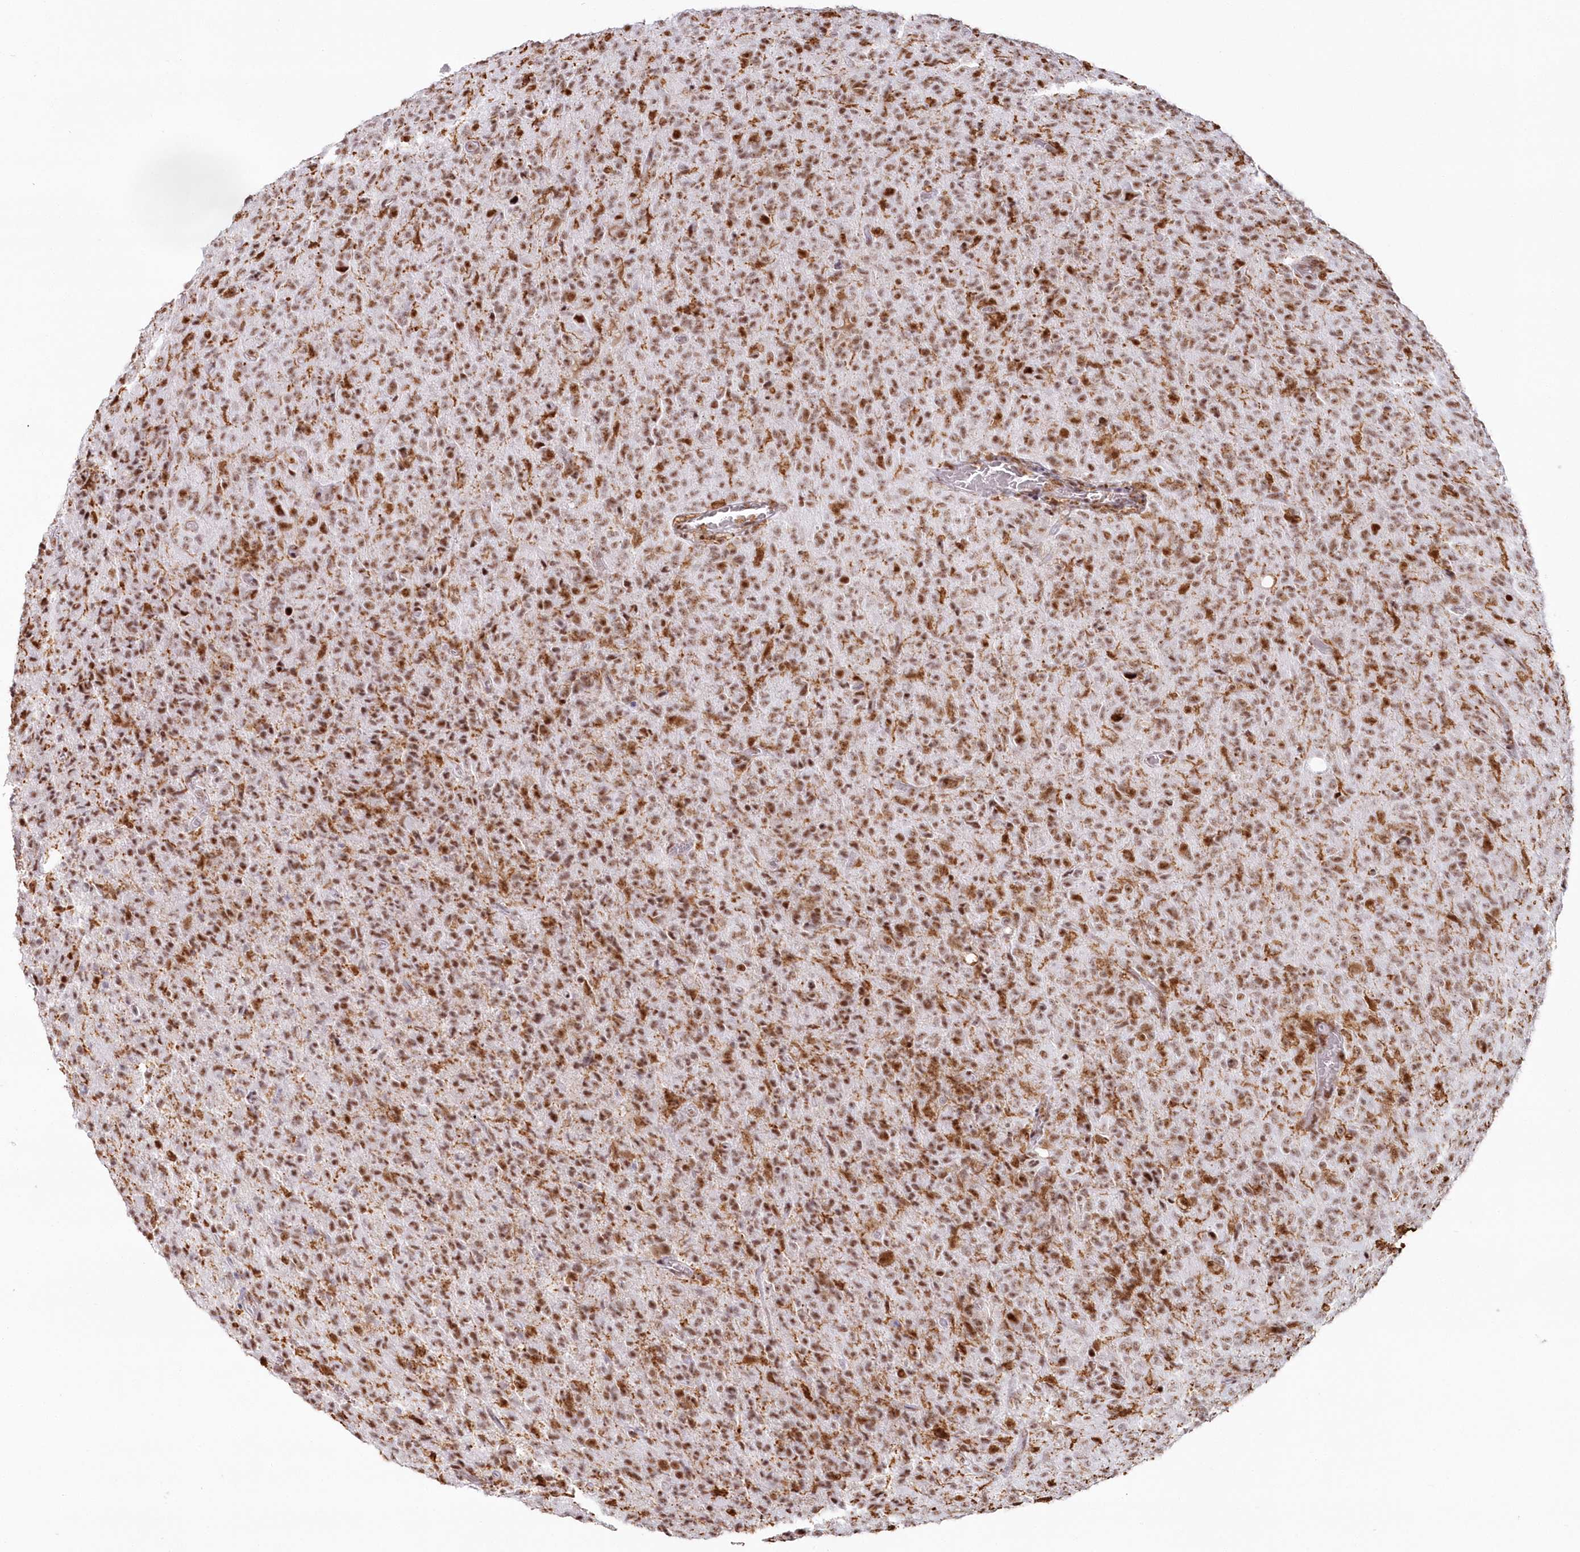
{"staining": {"intensity": "moderate", "quantity": ">75%", "location": "nuclear"}, "tissue": "glioma", "cell_type": "Tumor cells", "image_type": "cancer", "snomed": [{"axis": "morphology", "description": "Glioma, malignant, High grade"}, {"axis": "topography", "description": "Brain"}], "caption": "Protein expression by immunohistochemistry (IHC) reveals moderate nuclear expression in about >75% of tumor cells in glioma. (DAB IHC with brightfield microscopy, high magnification).", "gene": "DDX46", "patient": {"sex": "female", "age": 57}}